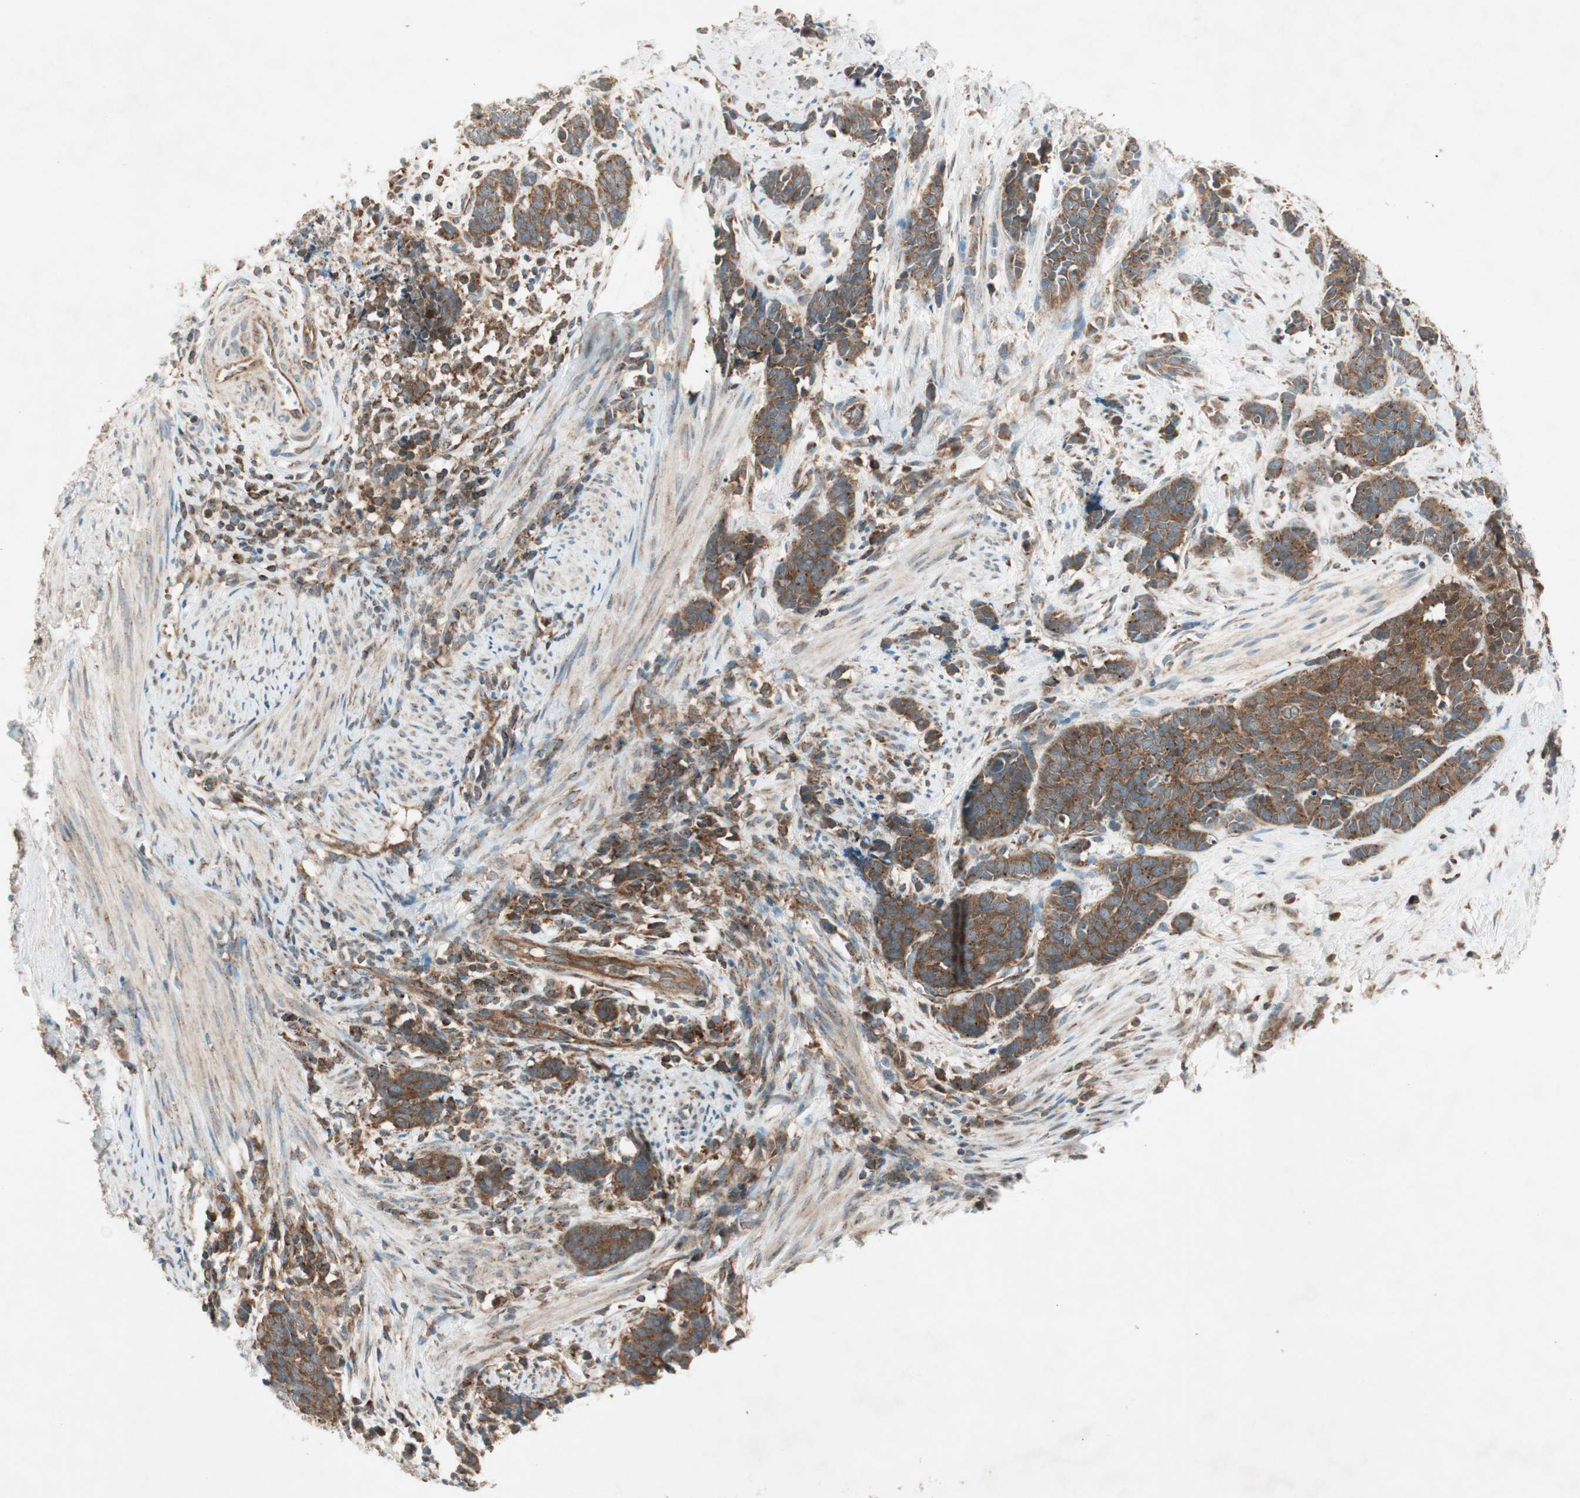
{"staining": {"intensity": "strong", "quantity": ">75%", "location": "cytoplasmic/membranous"}, "tissue": "cervical cancer", "cell_type": "Tumor cells", "image_type": "cancer", "snomed": [{"axis": "morphology", "description": "Squamous cell carcinoma, NOS"}, {"axis": "topography", "description": "Cervix"}], "caption": "Immunohistochemistry histopathology image of squamous cell carcinoma (cervical) stained for a protein (brown), which demonstrates high levels of strong cytoplasmic/membranous expression in approximately >75% of tumor cells.", "gene": "CHADL", "patient": {"sex": "female", "age": 35}}